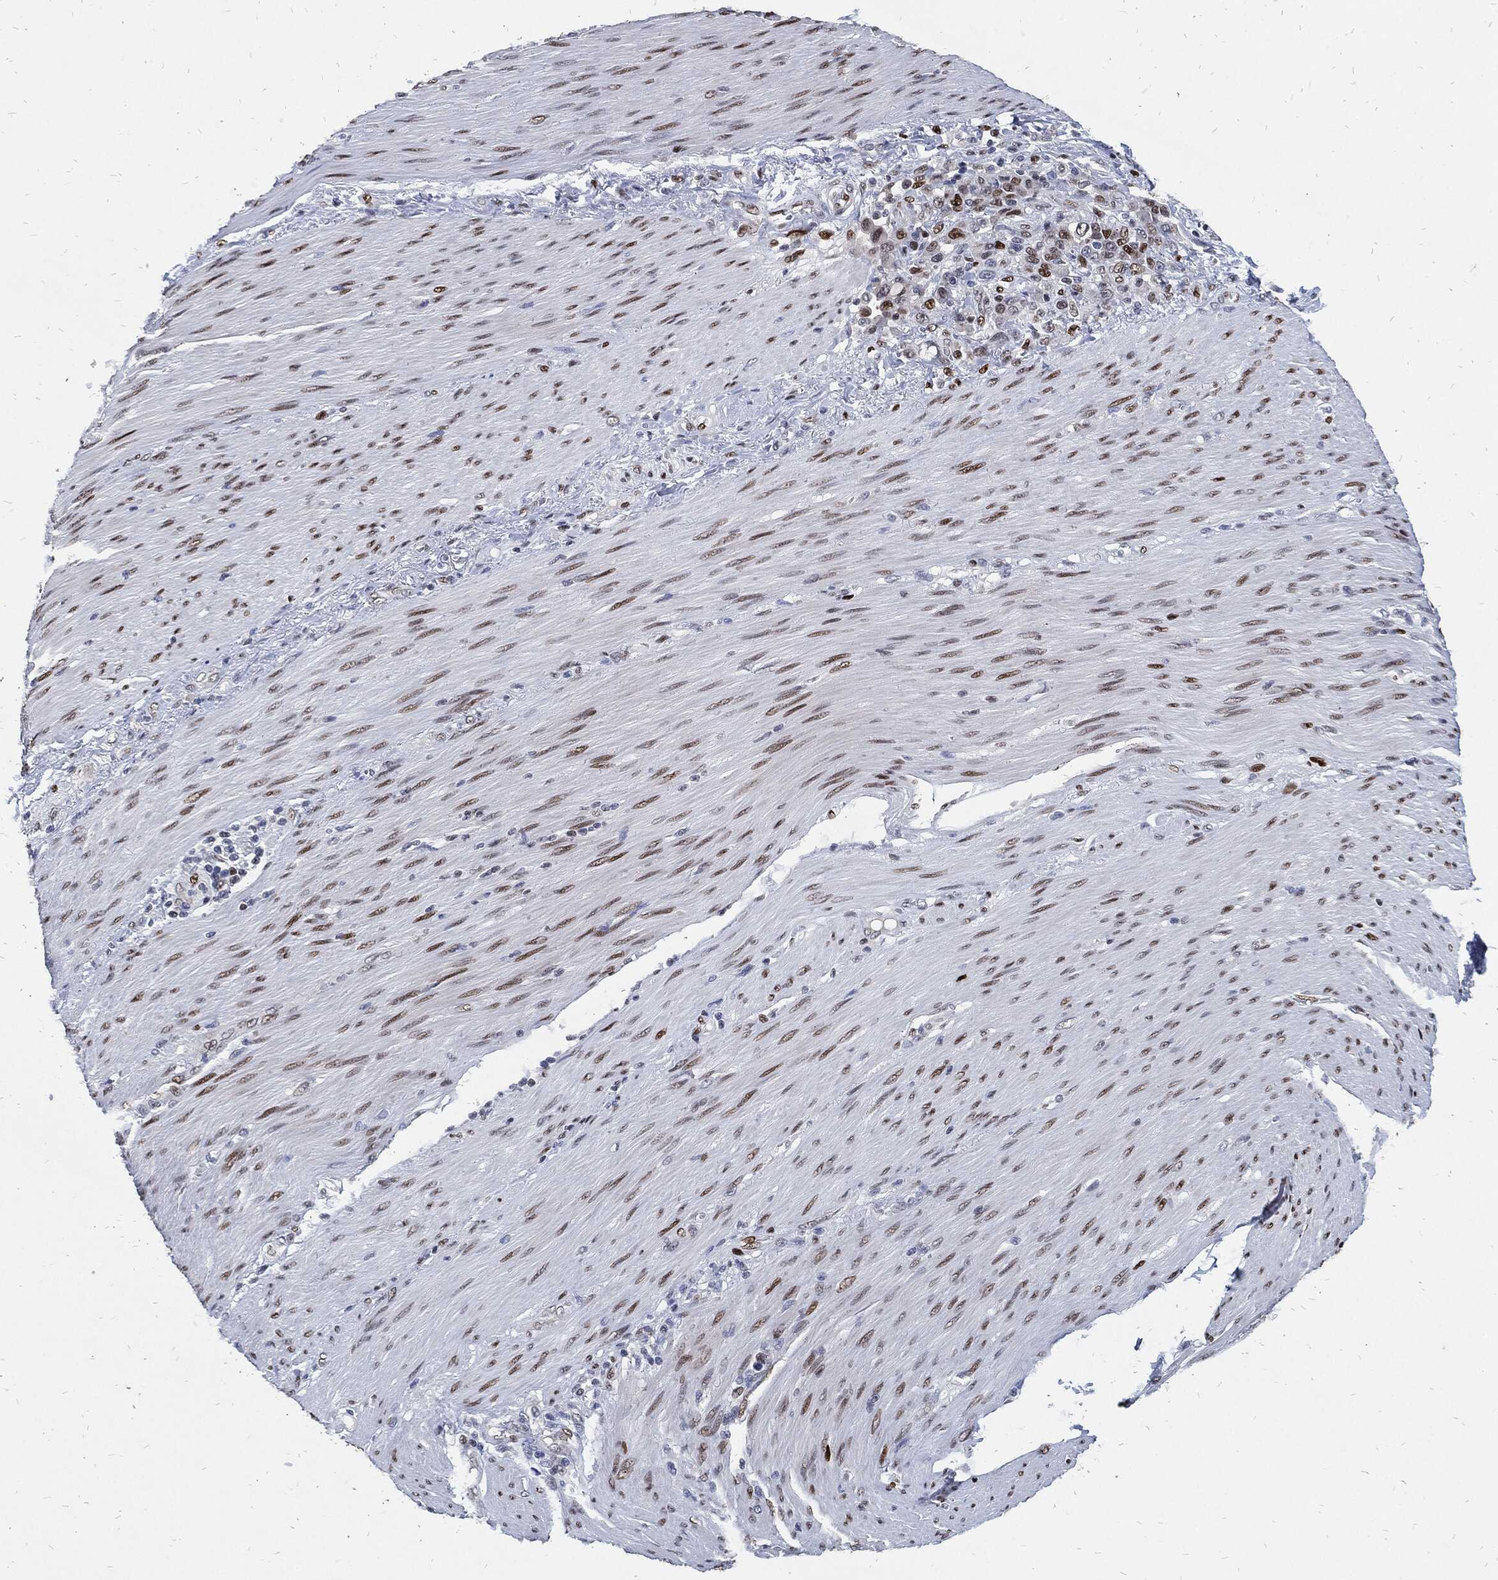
{"staining": {"intensity": "moderate", "quantity": "<25%", "location": "nuclear"}, "tissue": "stomach cancer", "cell_type": "Tumor cells", "image_type": "cancer", "snomed": [{"axis": "morphology", "description": "Normal tissue, NOS"}, {"axis": "morphology", "description": "Adenocarcinoma, NOS"}, {"axis": "topography", "description": "Stomach"}], "caption": "About <25% of tumor cells in human stomach adenocarcinoma exhibit moderate nuclear protein positivity as visualized by brown immunohistochemical staining.", "gene": "JUN", "patient": {"sex": "female", "age": 79}}